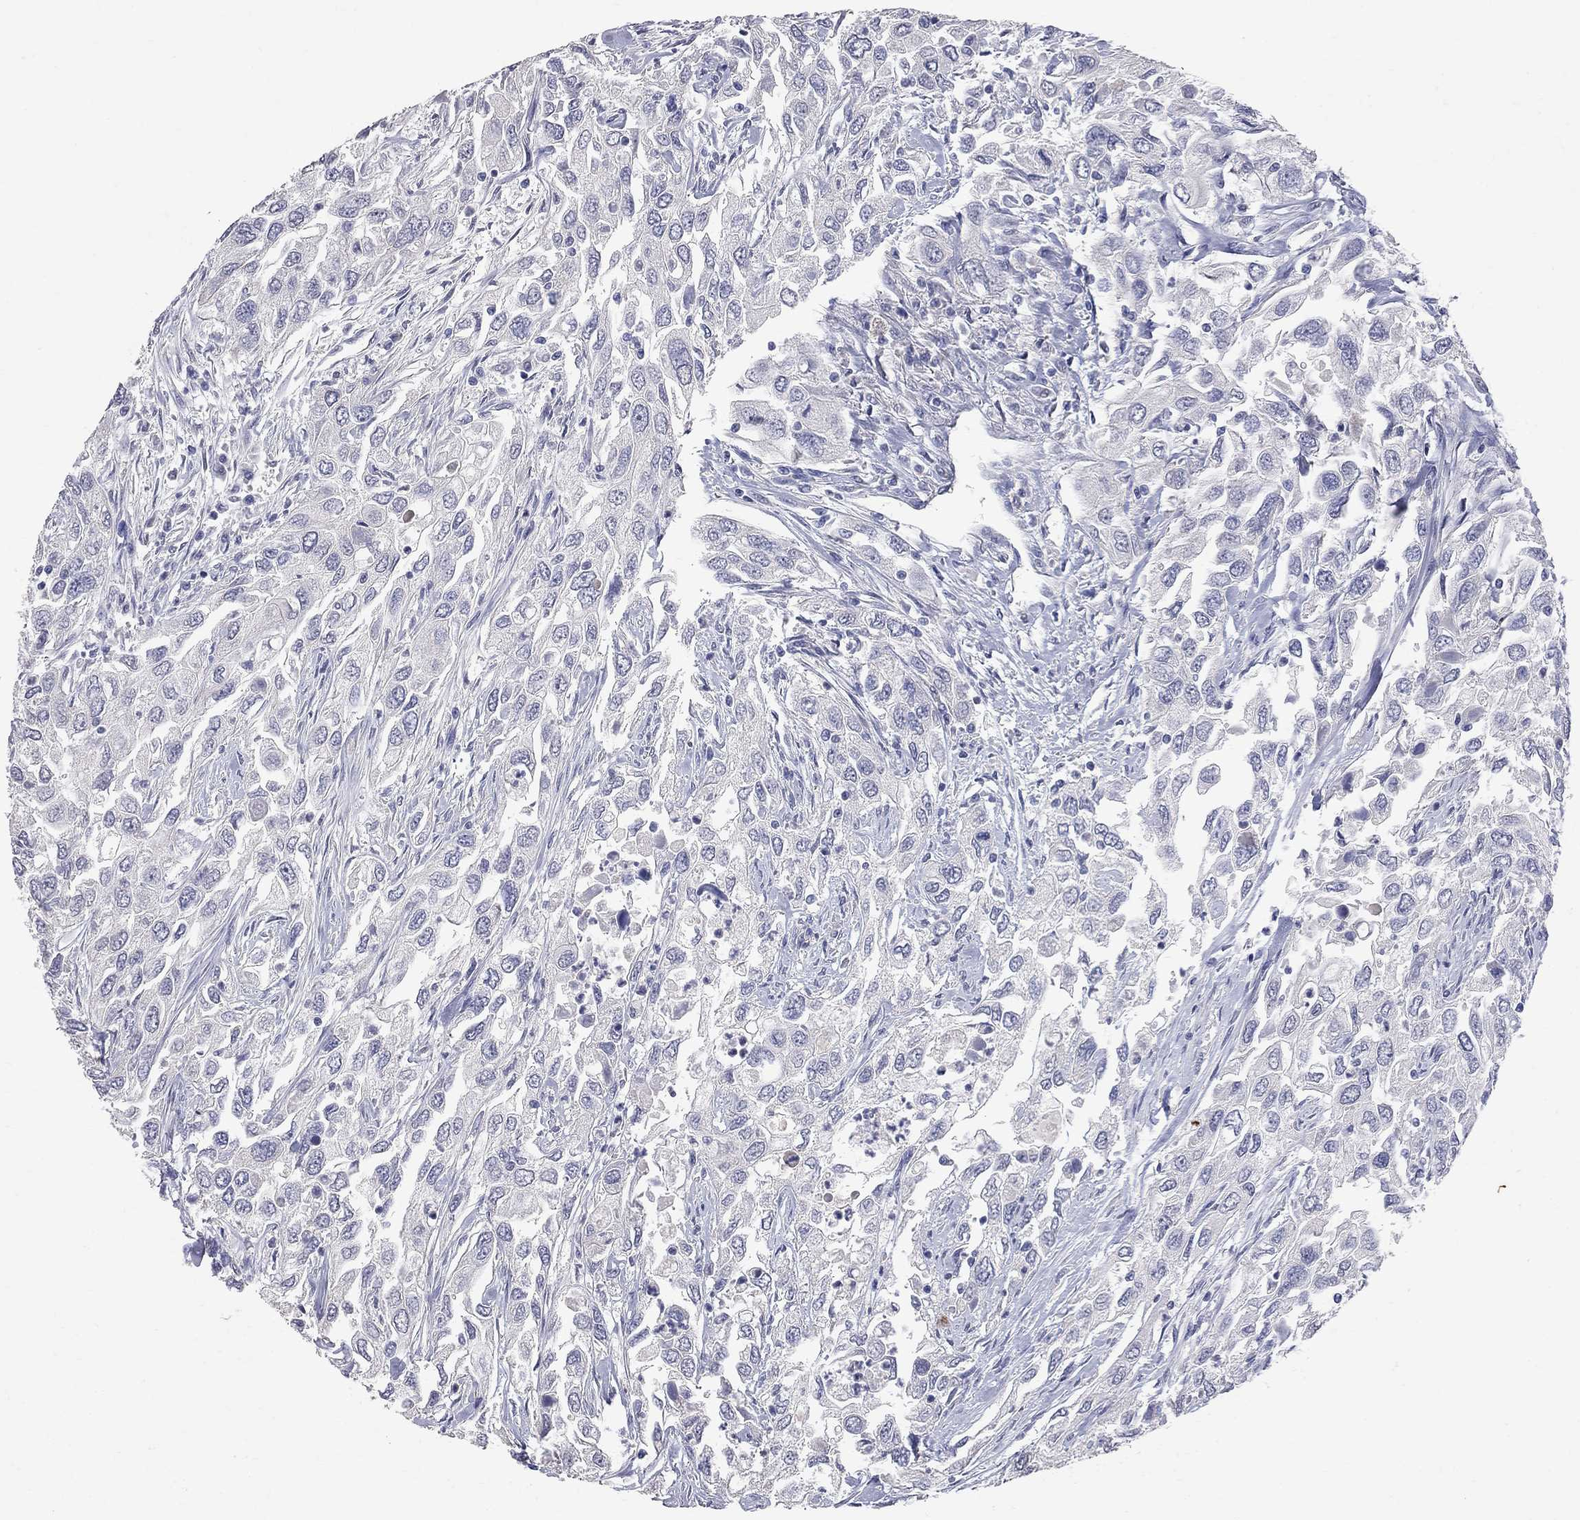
{"staining": {"intensity": "negative", "quantity": "none", "location": "none"}, "tissue": "urothelial cancer", "cell_type": "Tumor cells", "image_type": "cancer", "snomed": [{"axis": "morphology", "description": "Urothelial carcinoma, High grade"}, {"axis": "topography", "description": "Urinary bladder"}], "caption": "The immunohistochemistry (IHC) histopathology image has no significant positivity in tumor cells of high-grade urothelial carcinoma tissue.", "gene": "NOS2", "patient": {"sex": "male", "age": 76}}